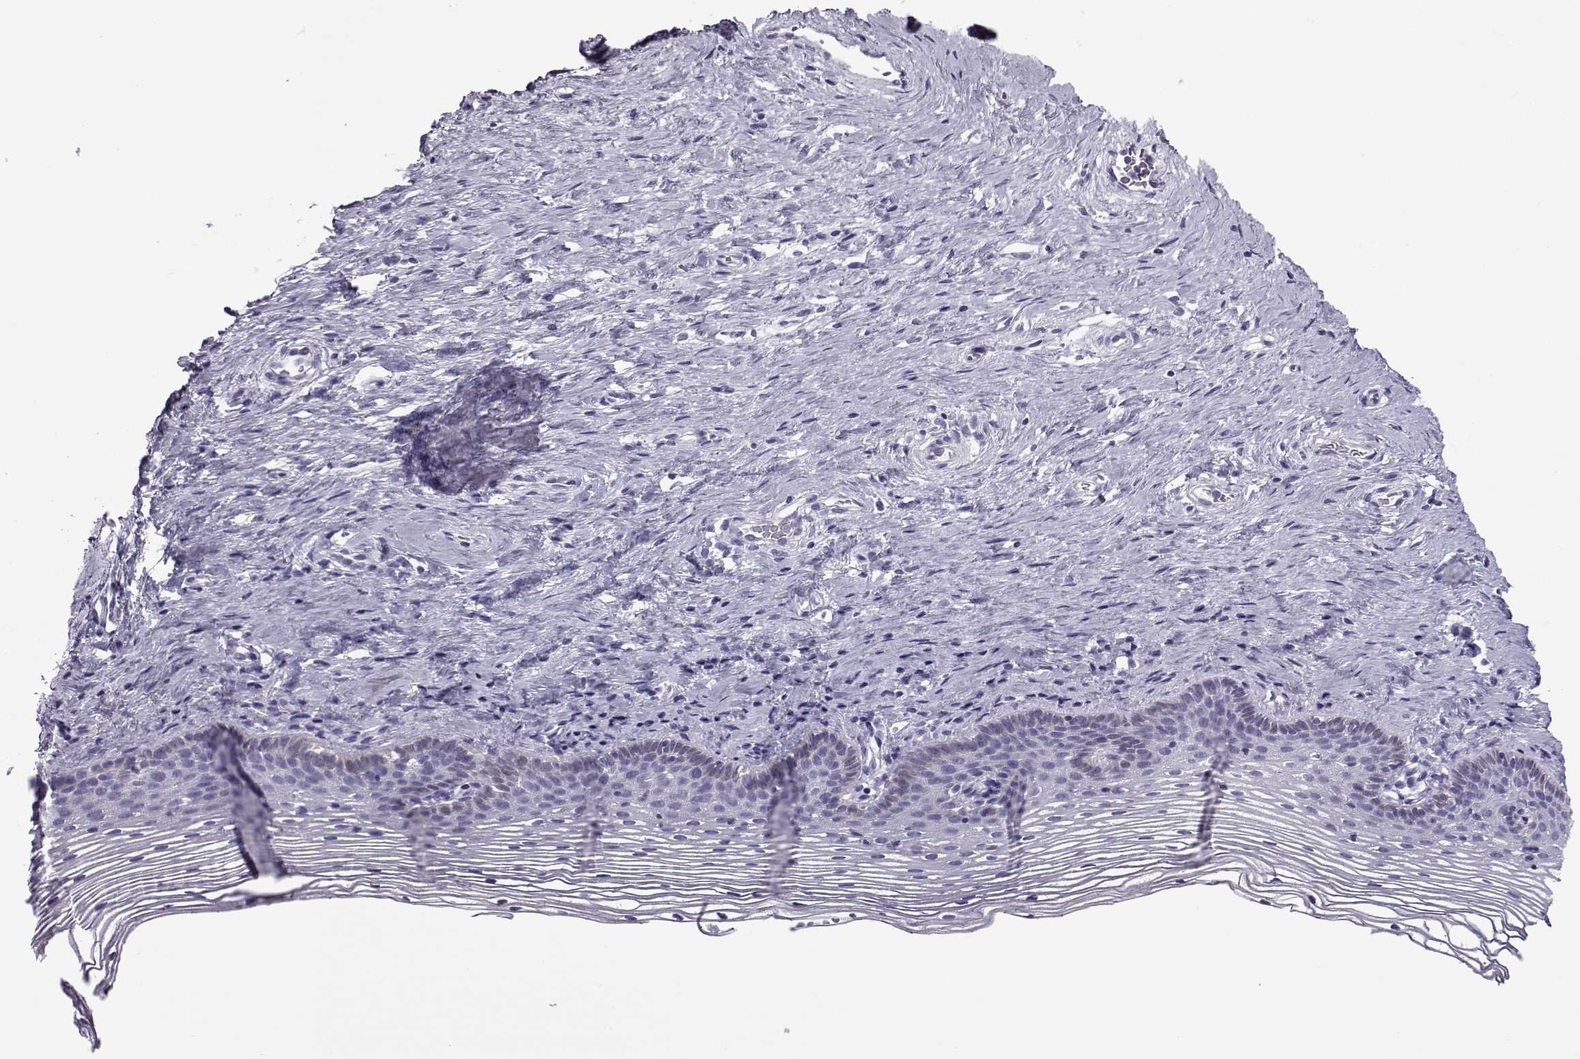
{"staining": {"intensity": "negative", "quantity": "none", "location": "none"}, "tissue": "cervix", "cell_type": "Glandular cells", "image_type": "normal", "snomed": [{"axis": "morphology", "description": "Normal tissue, NOS"}, {"axis": "topography", "description": "Cervix"}], "caption": "IHC photomicrograph of unremarkable human cervix stained for a protein (brown), which displays no expression in glandular cells.", "gene": "OIP5", "patient": {"sex": "female", "age": 39}}